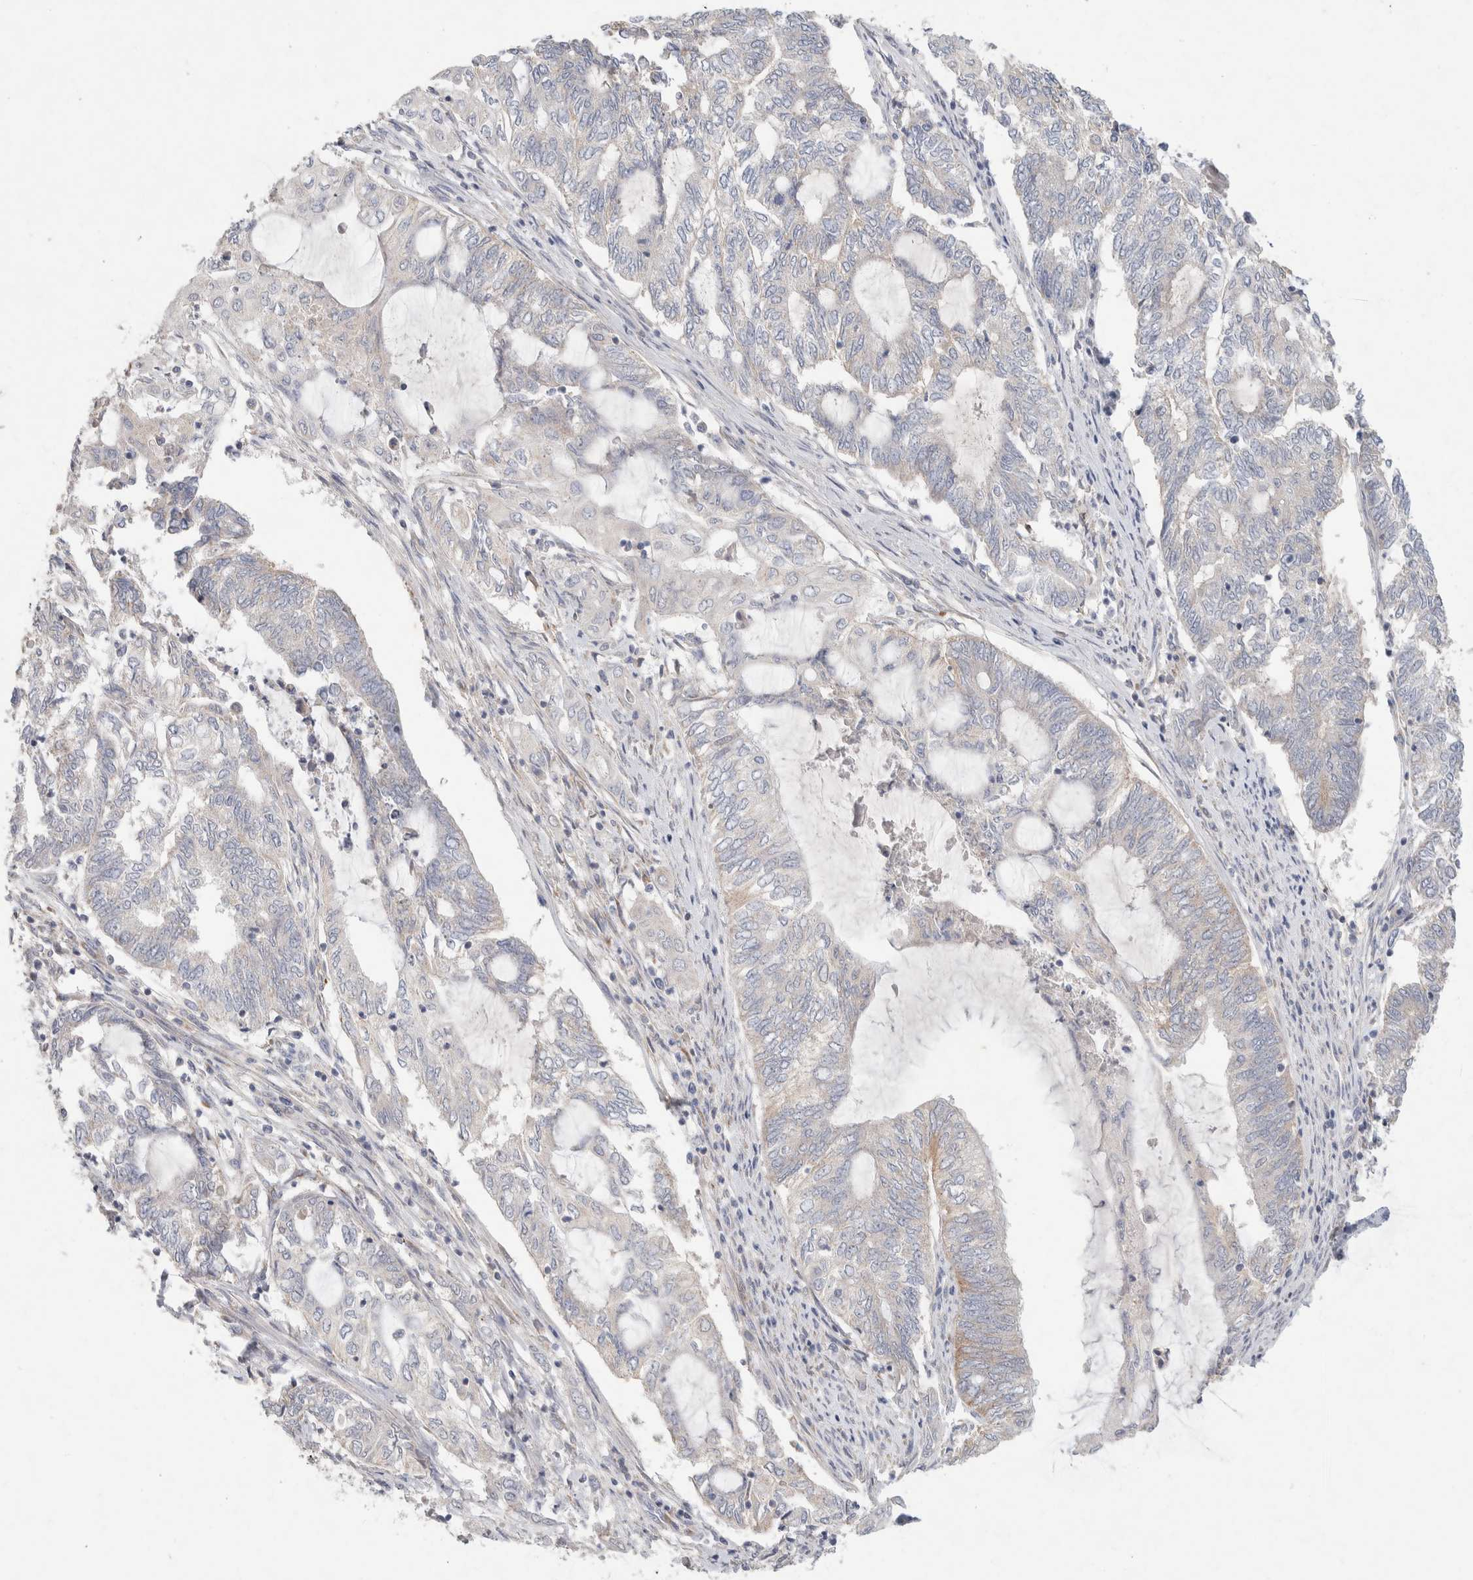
{"staining": {"intensity": "negative", "quantity": "none", "location": "none"}, "tissue": "endometrial cancer", "cell_type": "Tumor cells", "image_type": "cancer", "snomed": [{"axis": "morphology", "description": "Adenocarcinoma, NOS"}, {"axis": "topography", "description": "Uterus"}, {"axis": "topography", "description": "Endometrium"}], "caption": "High magnification brightfield microscopy of endometrial cancer stained with DAB (3,3'-diaminobenzidine) (brown) and counterstained with hematoxylin (blue): tumor cells show no significant staining.", "gene": "CMTM4", "patient": {"sex": "female", "age": 70}}